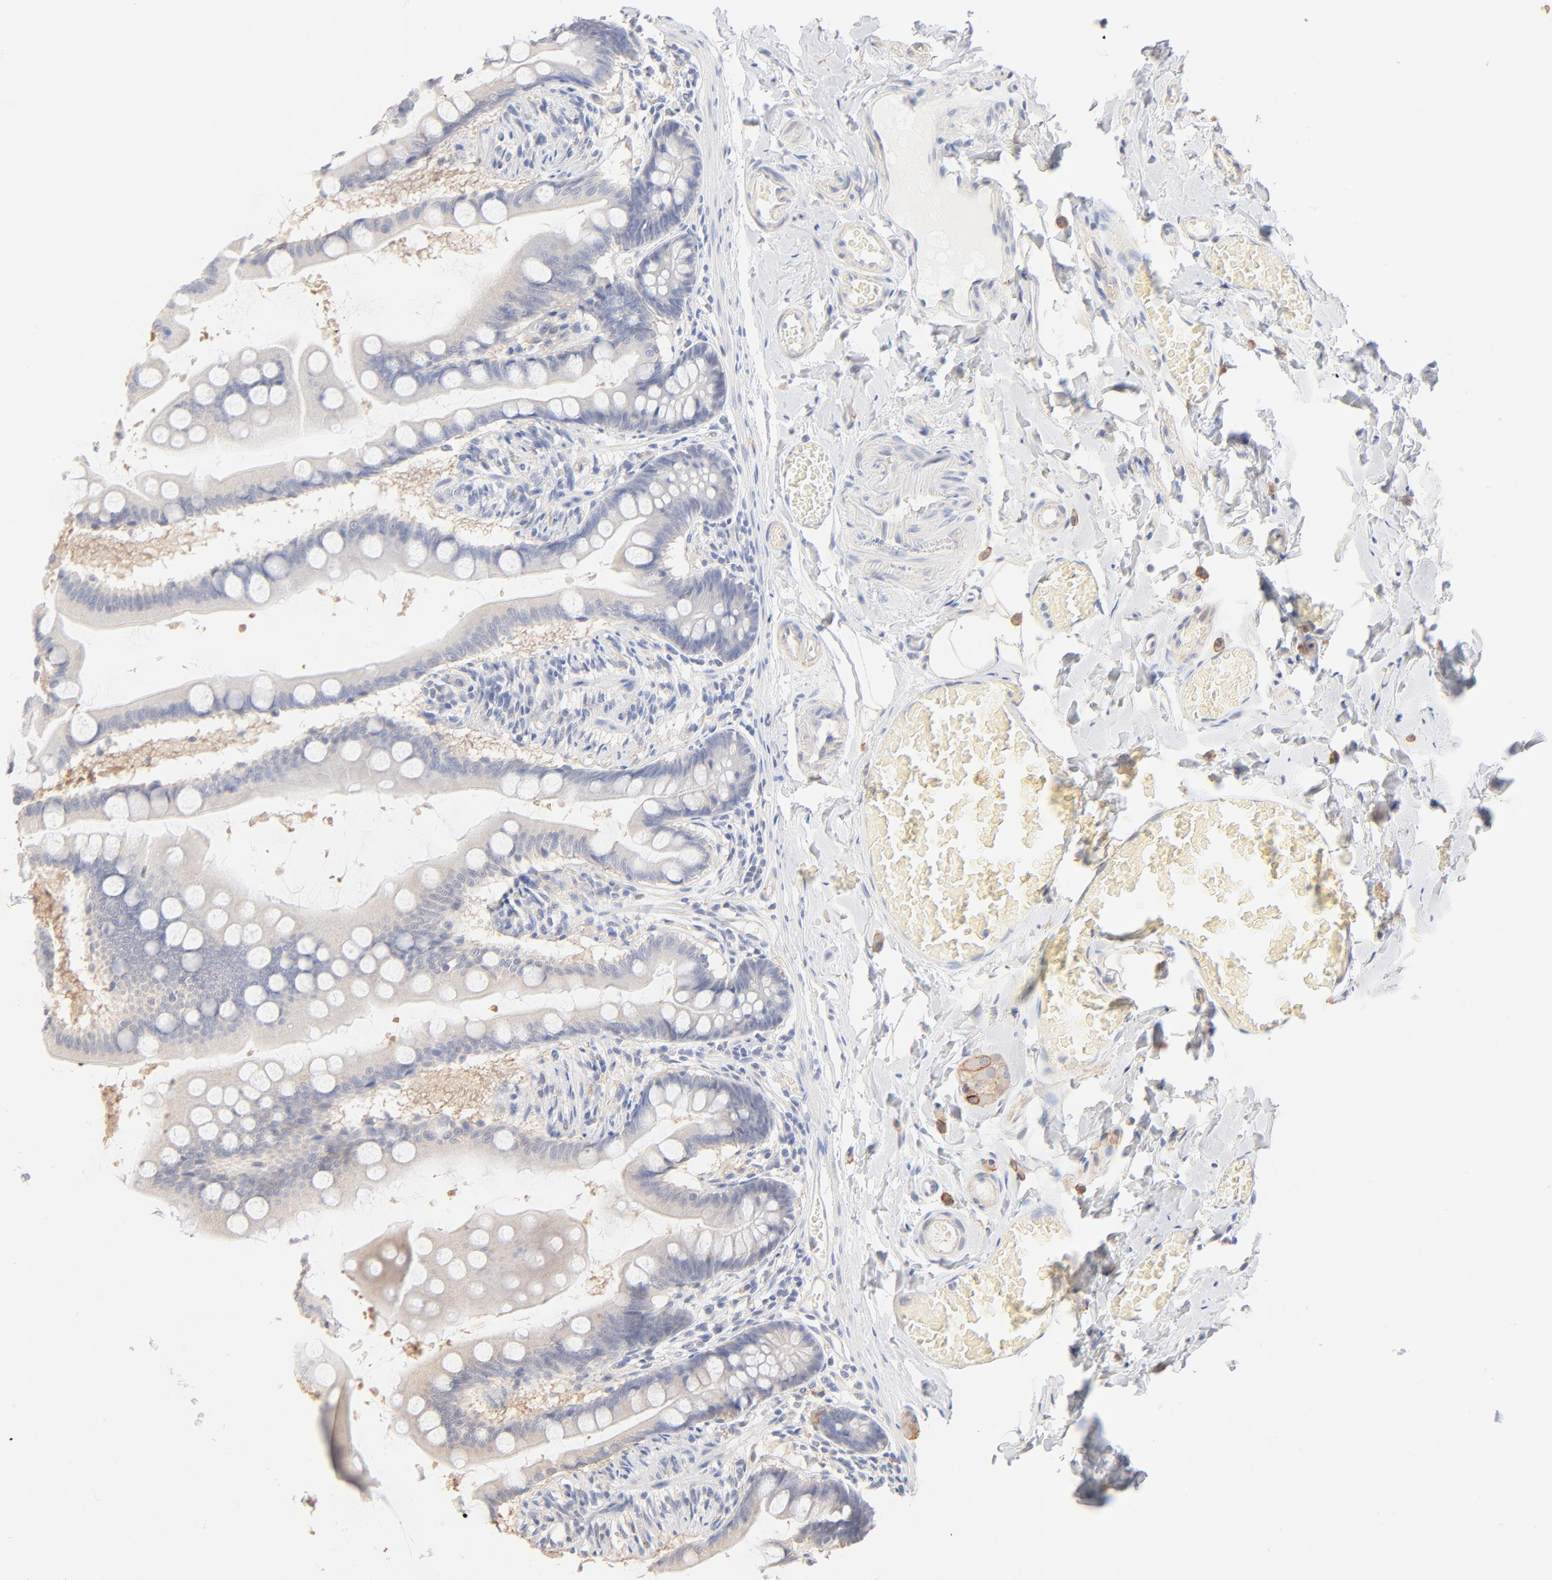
{"staining": {"intensity": "negative", "quantity": "none", "location": "none"}, "tissue": "small intestine", "cell_type": "Glandular cells", "image_type": "normal", "snomed": [{"axis": "morphology", "description": "Normal tissue, NOS"}, {"axis": "topography", "description": "Small intestine"}], "caption": "DAB (3,3'-diaminobenzidine) immunohistochemical staining of unremarkable small intestine exhibits no significant expression in glandular cells.", "gene": "SPTB", "patient": {"sex": "male", "age": 41}}